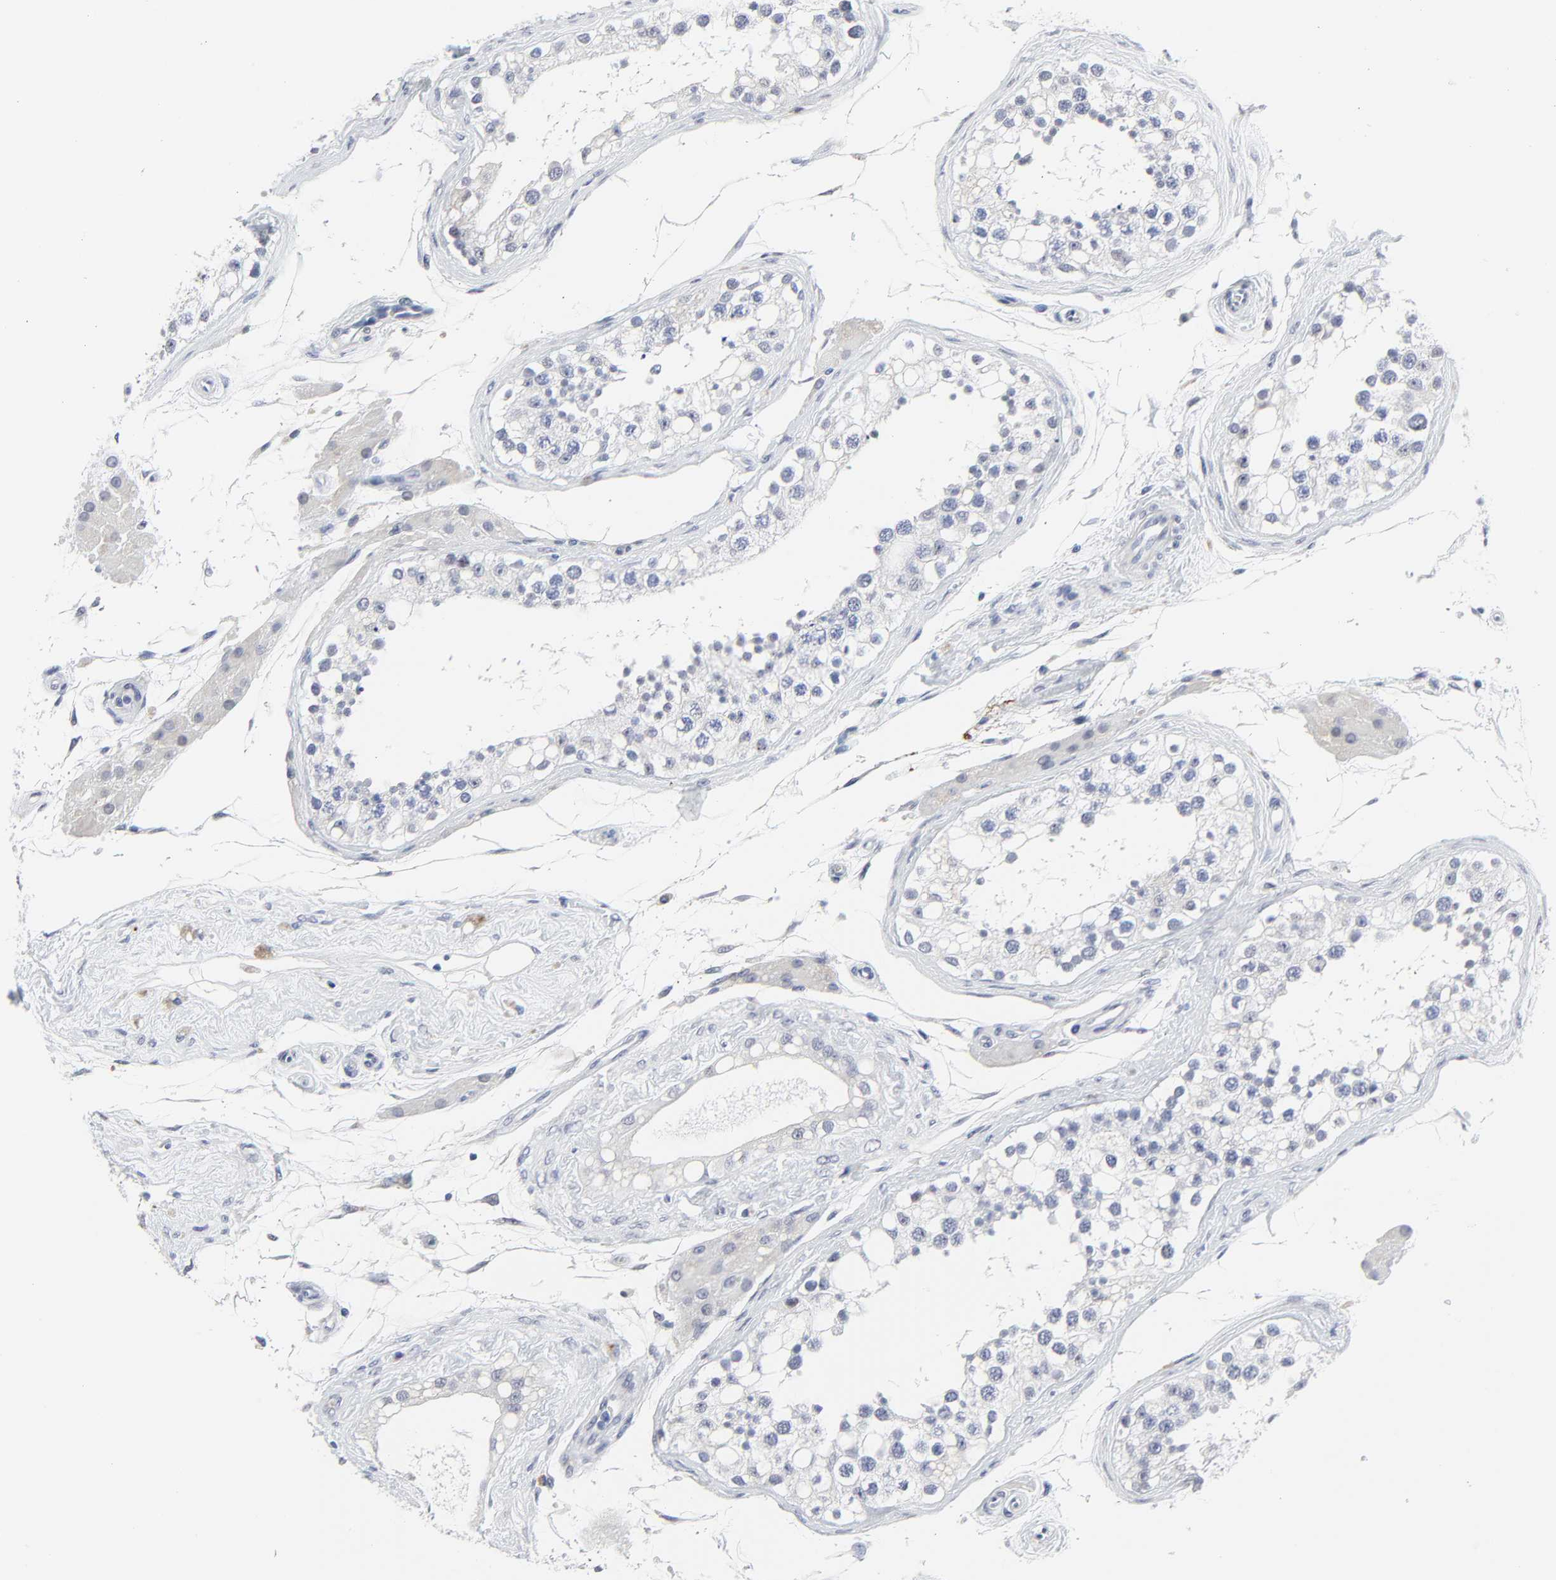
{"staining": {"intensity": "moderate", "quantity": "<25%", "location": "nuclear"}, "tissue": "testis", "cell_type": "Cells in seminiferous ducts", "image_type": "normal", "snomed": [{"axis": "morphology", "description": "Normal tissue, NOS"}, {"axis": "topography", "description": "Testis"}], "caption": "This is a histology image of immunohistochemistry (IHC) staining of benign testis, which shows moderate staining in the nuclear of cells in seminiferous ducts.", "gene": "ZNF589", "patient": {"sex": "male", "age": 68}}